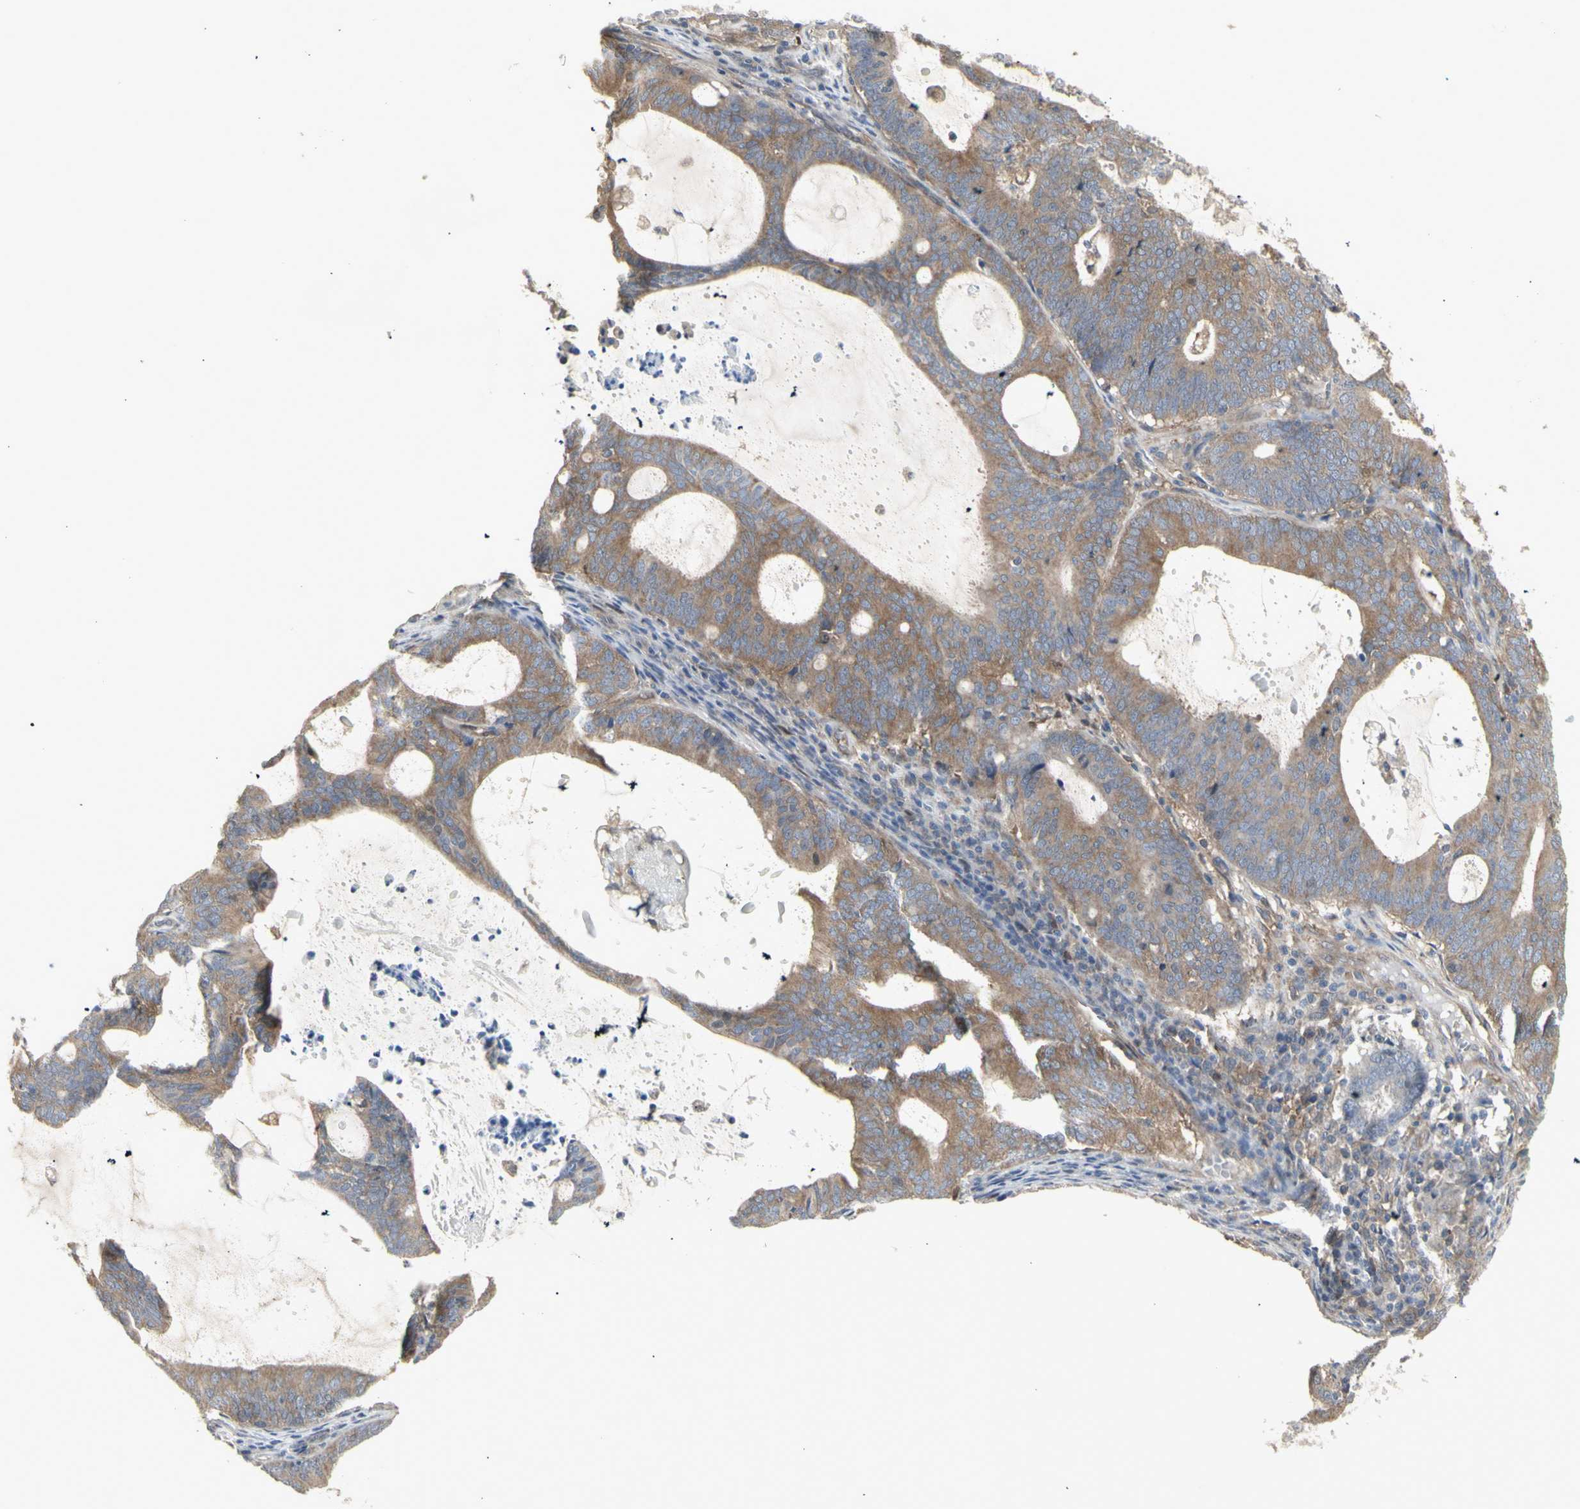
{"staining": {"intensity": "weak", "quantity": ">75%", "location": "cytoplasmic/membranous"}, "tissue": "endometrial cancer", "cell_type": "Tumor cells", "image_type": "cancer", "snomed": [{"axis": "morphology", "description": "Adenocarcinoma, NOS"}, {"axis": "topography", "description": "Uterus"}], "caption": "Immunohistochemistry image of neoplastic tissue: human endometrial adenocarcinoma stained using IHC shows low levels of weak protein expression localized specifically in the cytoplasmic/membranous of tumor cells, appearing as a cytoplasmic/membranous brown color.", "gene": "CHURC1-FNTB", "patient": {"sex": "female", "age": 83}}